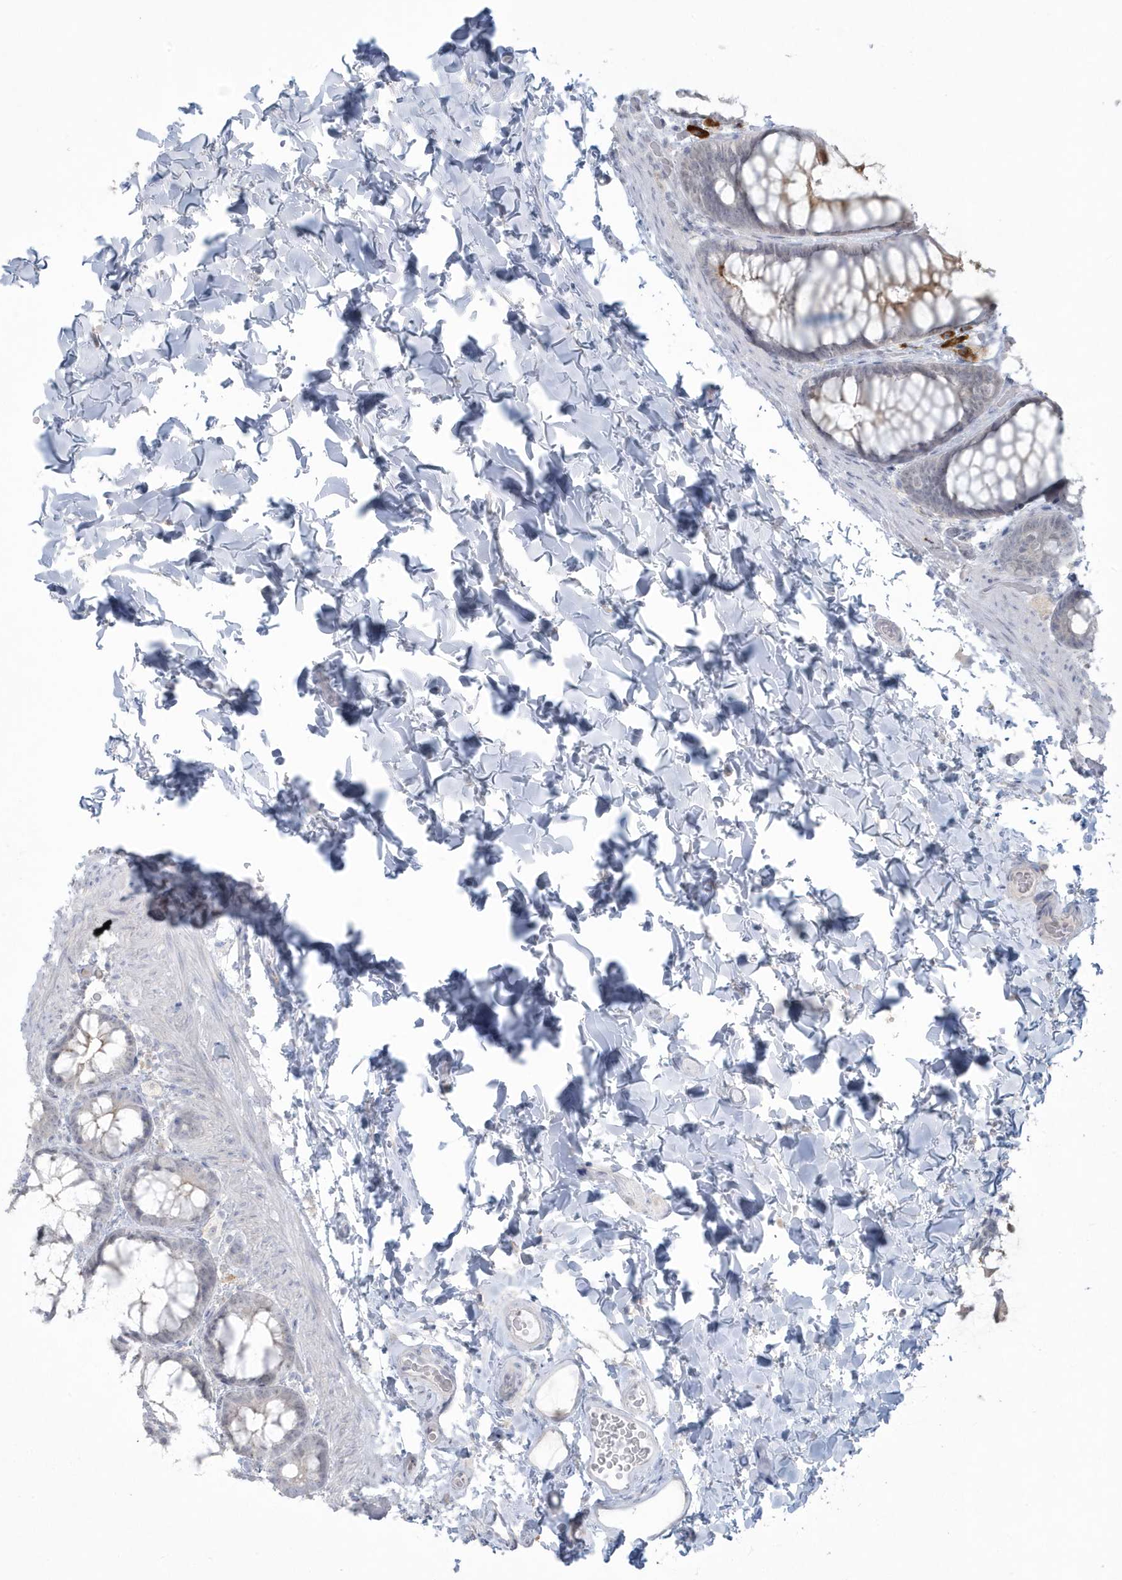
{"staining": {"intensity": "weak", "quantity": "25%-75%", "location": "cytoplasmic/membranous"}, "tissue": "colon", "cell_type": "Endothelial cells", "image_type": "normal", "snomed": [{"axis": "morphology", "description": "Normal tissue, NOS"}, {"axis": "topography", "description": "Colon"}], "caption": "Protein analysis of unremarkable colon reveals weak cytoplasmic/membranous positivity in approximately 25%-75% of endothelial cells. (Brightfield microscopy of DAB IHC at high magnification).", "gene": "HERC6", "patient": {"sex": "male", "age": 47}}